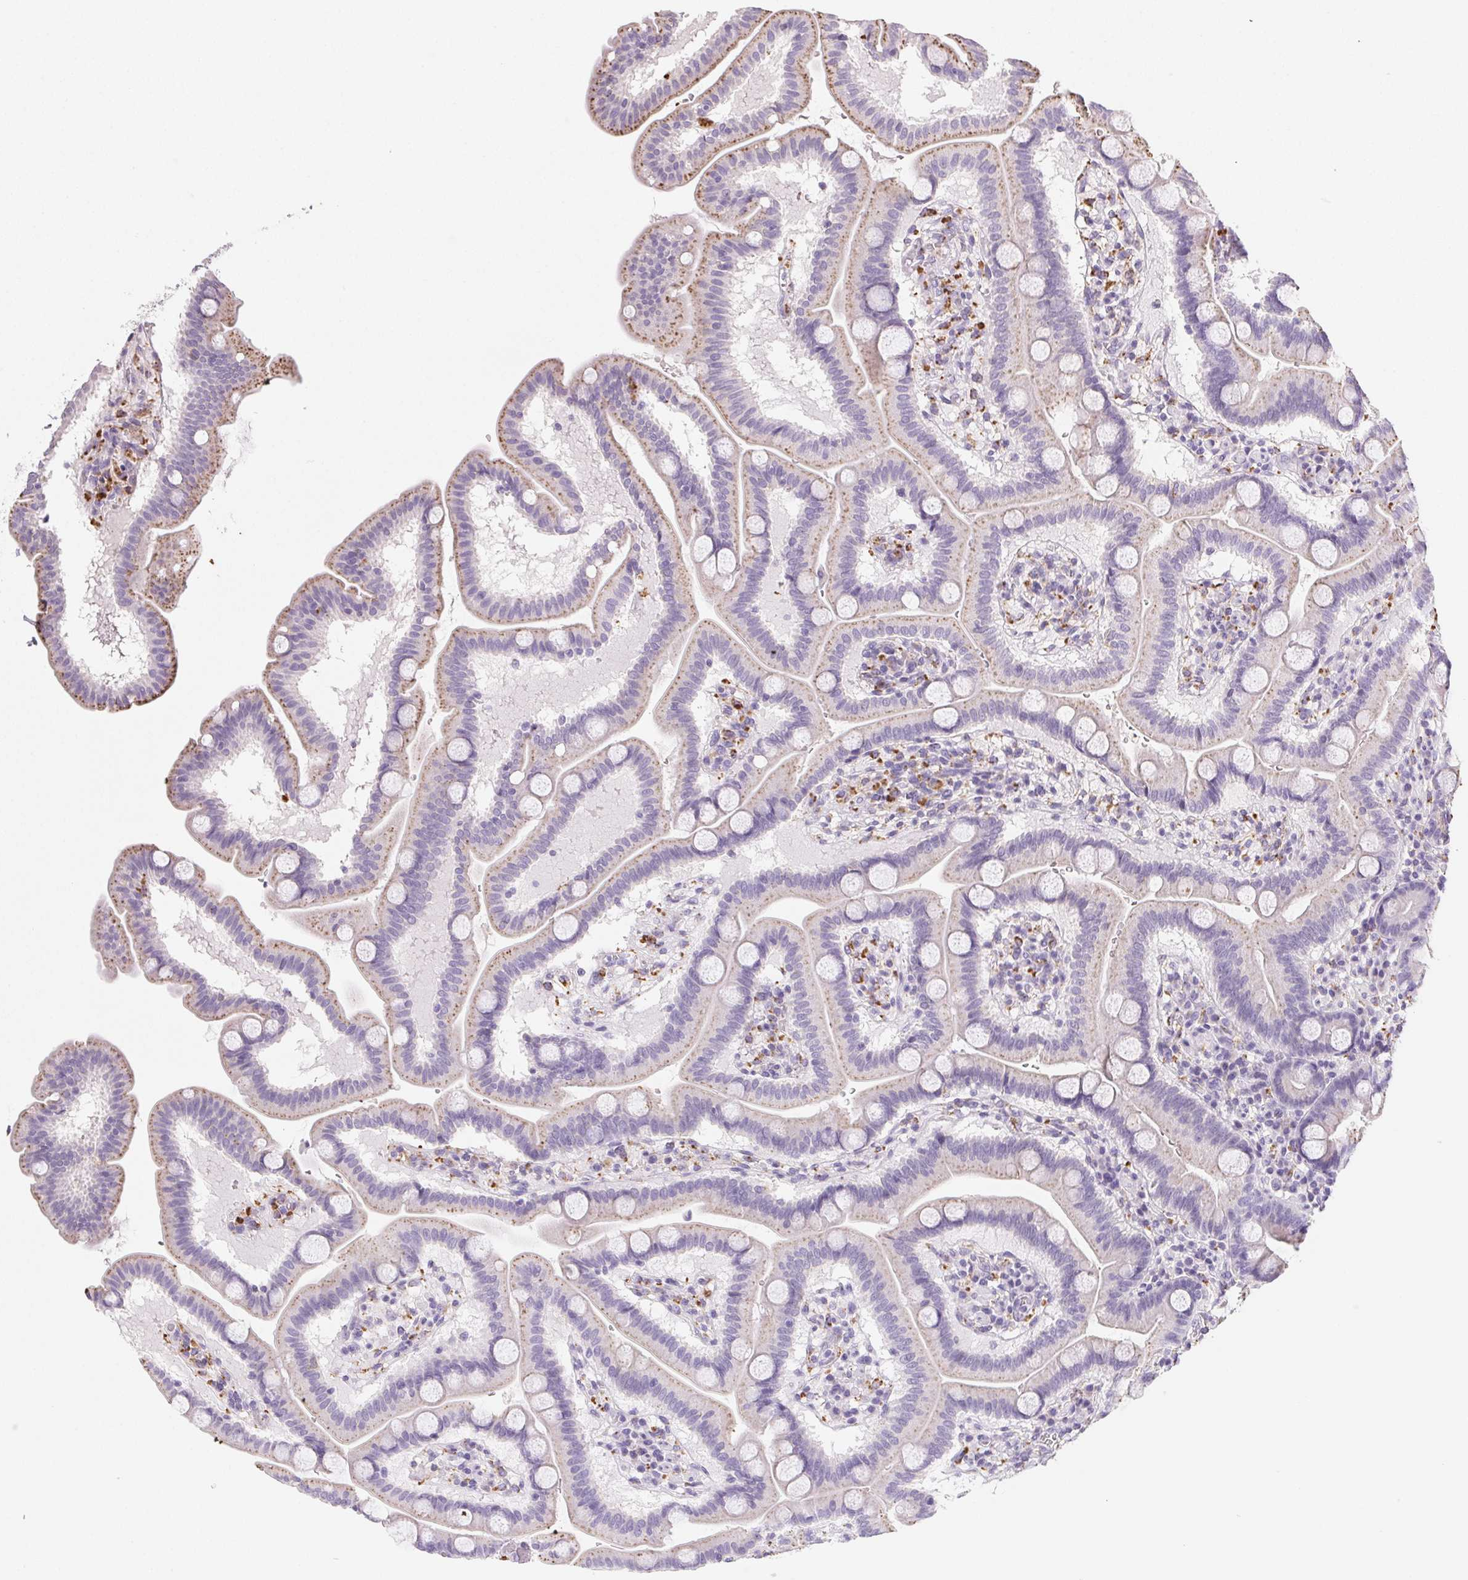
{"staining": {"intensity": "moderate", "quantity": "25%-75%", "location": "cytoplasmic/membranous"}, "tissue": "duodenum", "cell_type": "Glandular cells", "image_type": "normal", "snomed": [{"axis": "morphology", "description": "Normal tissue, NOS"}, {"axis": "topography", "description": "Pancreas"}, {"axis": "topography", "description": "Duodenum"}], "caption": "Immunohistochemical staining of benign duodenum shows medium levels of moderate cytoplasmic/membranous positivity in approximately 25%-75% of glandular cells.", "gene": "LIPA", "patient": {"sex": "male", "age": 59}}